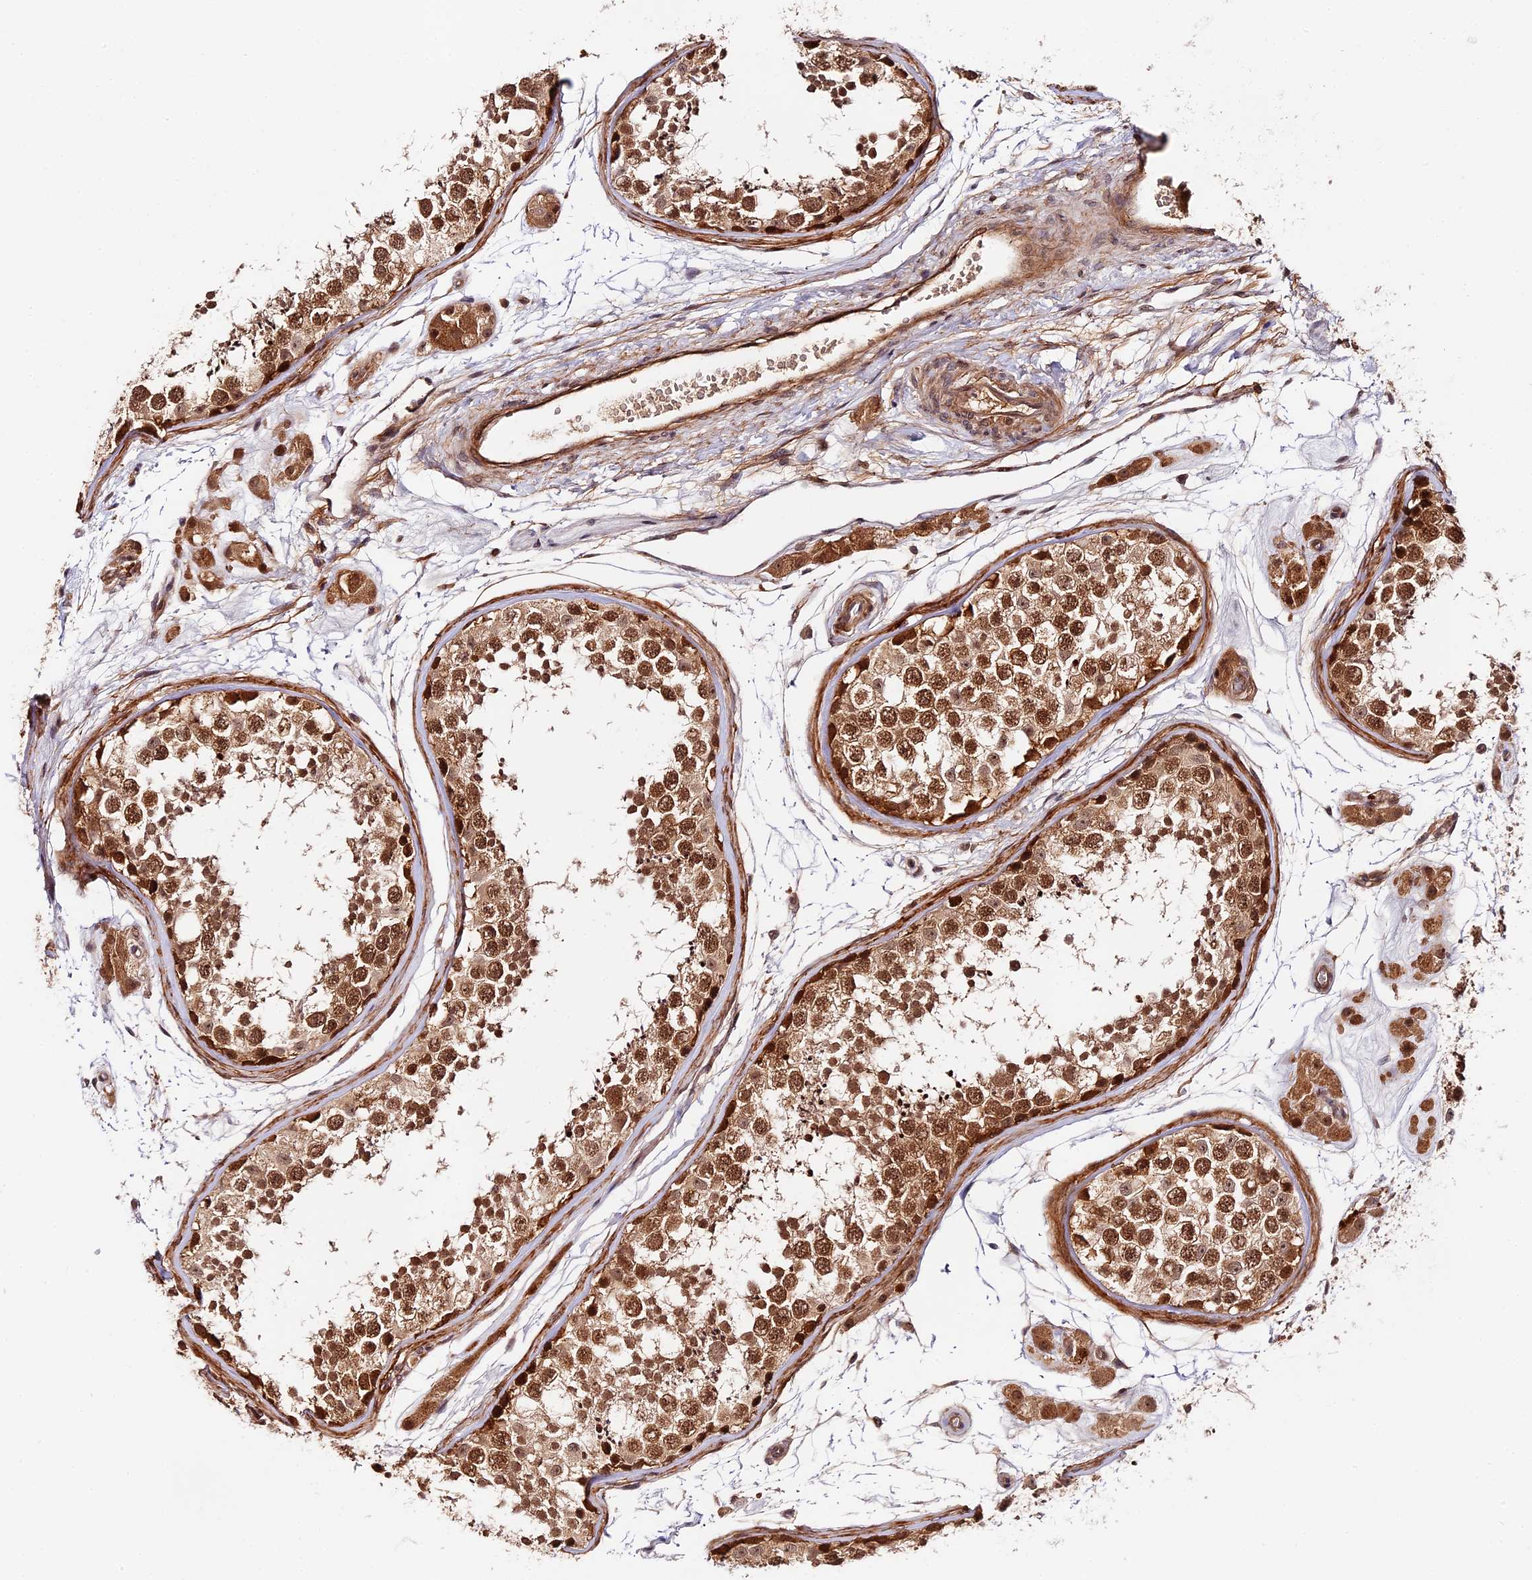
{"staining": {"intensity": "moderate", "quantity": ">75%", "location": "cytoplasmic/membranous,nuclear"}, "tissue": "testis", "cell_type": "Cells in seminiferous ducts", "image_type": "normal", "snomed": [{"axis": "morphology", "description": "Normal tissue, NOS"}, {"axis": "topography", "description": "Testis"}], "caption": "Unremarkable testis displays moderate cytoplasmic/membranous,nuclear staining in about >75% of cells in seminiferous ducts, visualized by immunohistochemistry.", "gene": "IMPACT", "patient": {"sex": "male", "age": 56}}